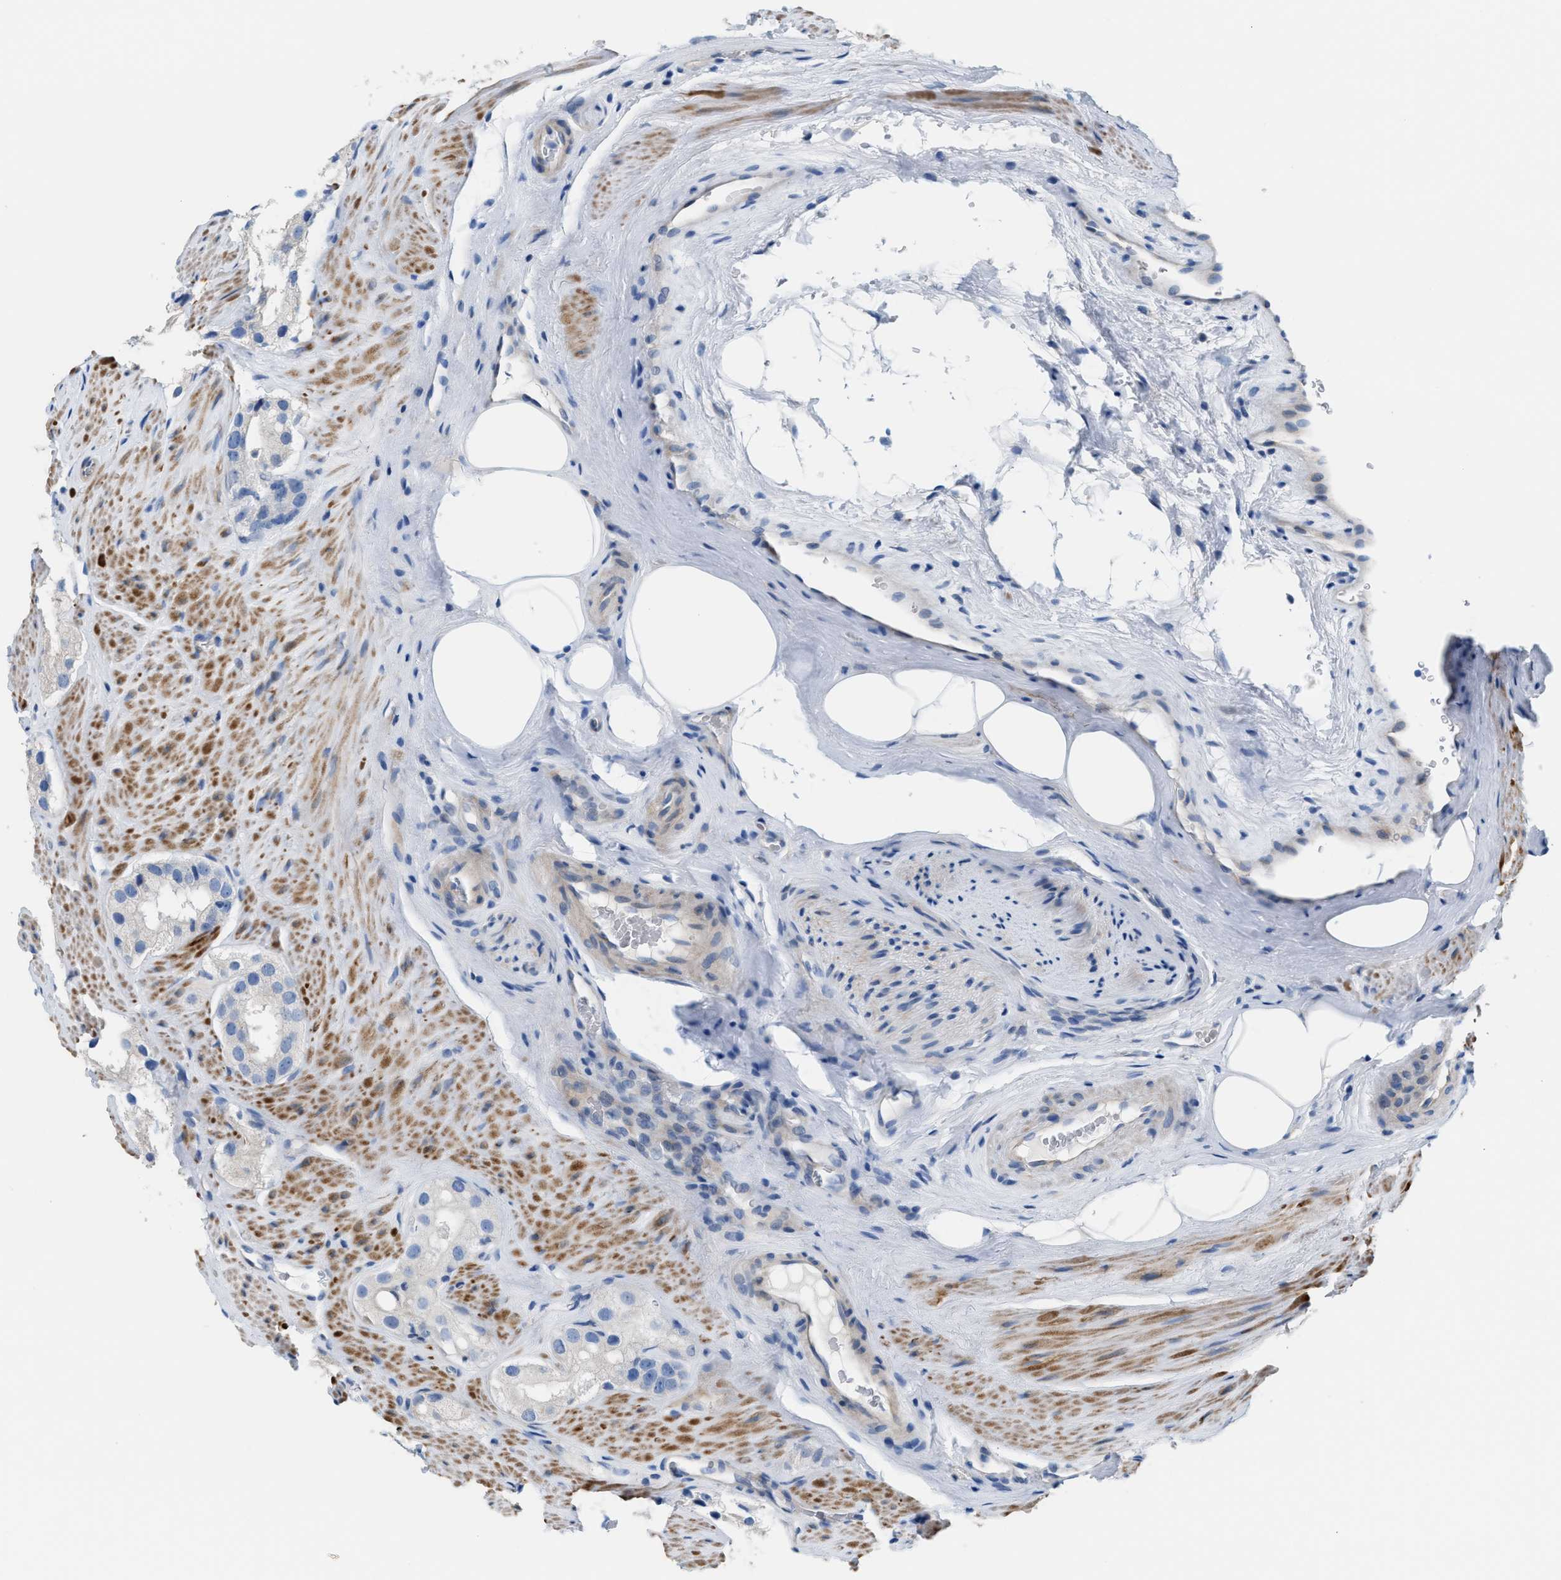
{"staining": {"intensity": "negative", "quantity": "none", "location": "none"}, "tissue": "prostate cancer", "cell_type": "Tumor cells", "image_type": "cancer", "snomed": [{"axis": "morphology", "description": "Adenocarcinoma, High grade"}, {"axis": "topography", "description": "Prostate"}], "caption": "Immunohistochemistry of human prostate cancer (high-grade adenocarcinoma) displays no expression in tumor cells.", "gene": "MPP3", "patient": {"sex": "male", "age": 63}}